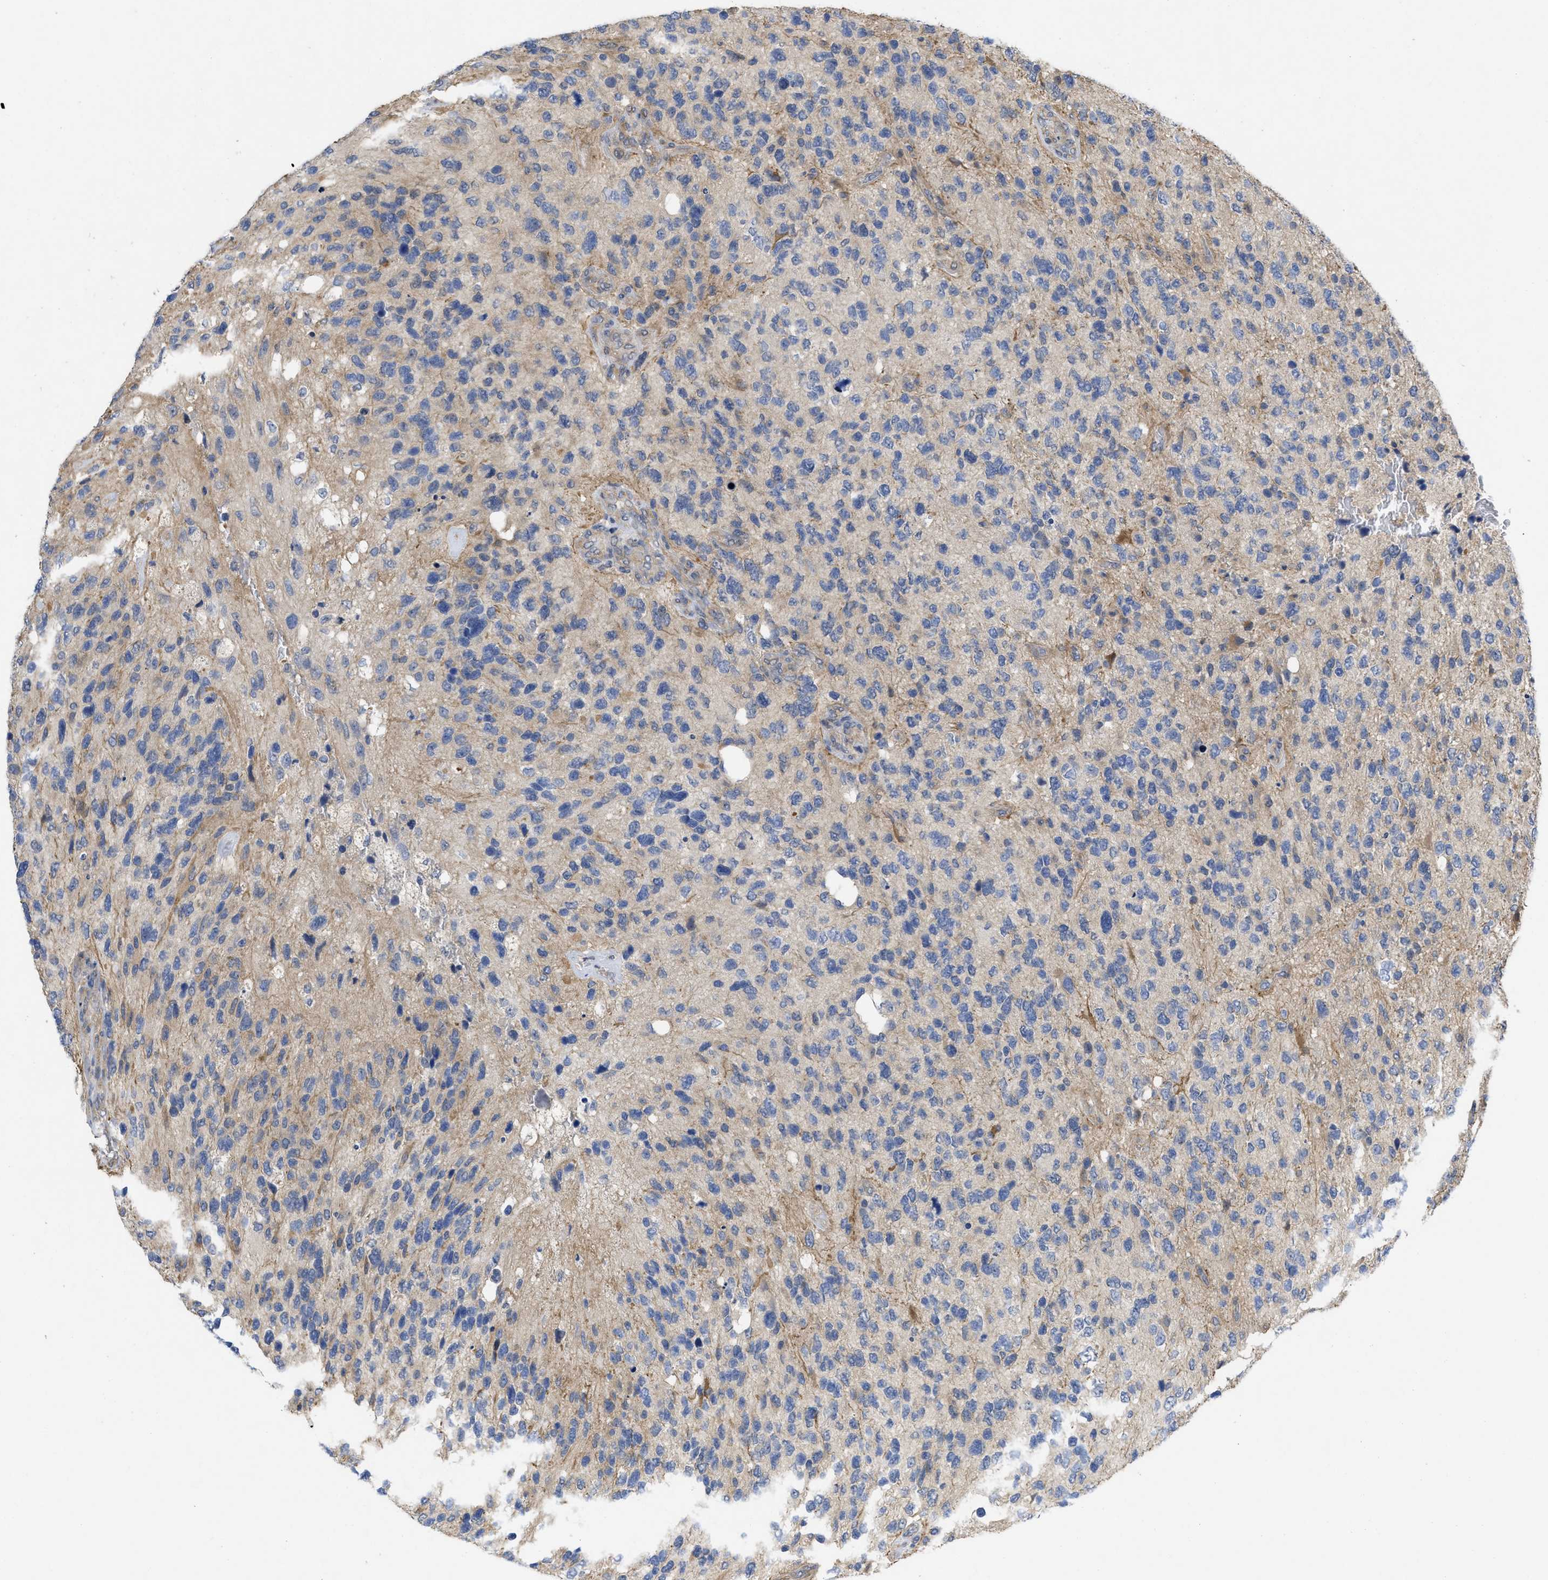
{"staining": {"intensity": "weak", "quantity": "<25%", "location": "cytoplasmic/membranous"}, "tissue": "glioma", "cell_type": "Tumor cells", "image_type": "cancer", "snomed": [{"axis": "morphology", "description": "Glioma, malignant, High grade"}, {"axis": "topography", "description": "Brain"}], "caption": "Photomicrograph shows no significant protein expression in tumor cells of glioma.", "gene": "ARHGEF26", "patient": {"sex": "female", "age": 58}}